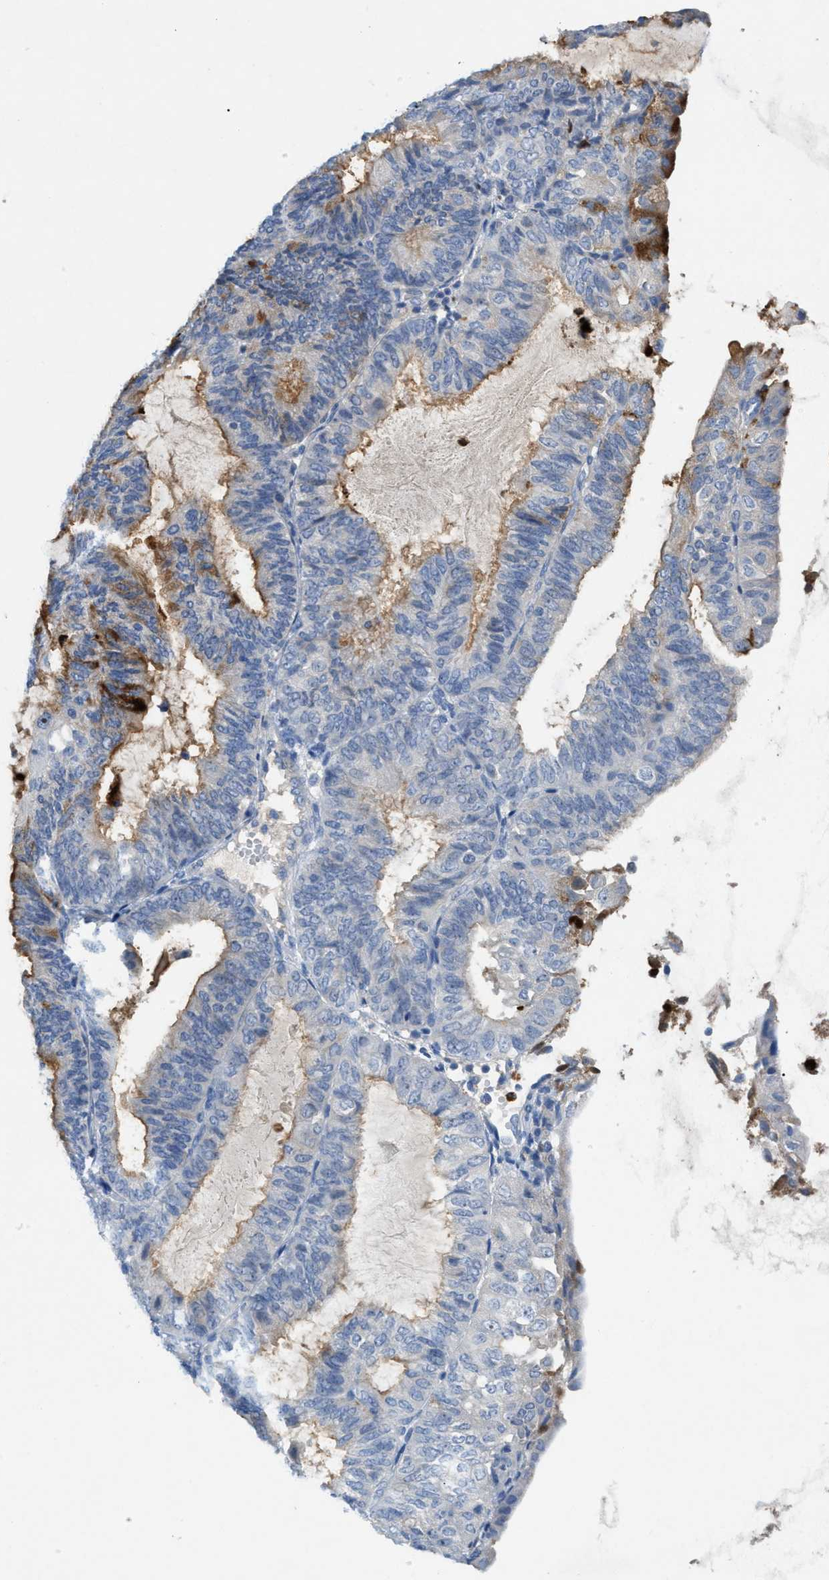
{"staining": {"intensity": "moderate", "quantity": "<25%", "location": "cytoplasmic/membranous"}, "tissue": "endometrial cancer", "cell_type": "Tumor cells", "image_type": "cancer", "snomed": [{"axis": "morphology", "description": "Adenocarcinoma, NOS"}, {"axis": "topography", "description": "Endometrium"}], "caption": "Human endometrial cancer (adenocarcinoma) stained with a brown dye demonstrates moderate cytoplasmic/membranous positive positivity in approximately <25% of tumor cells.", "gene": "CMTM1", "patient": {"sex": "female", "age": 81}}